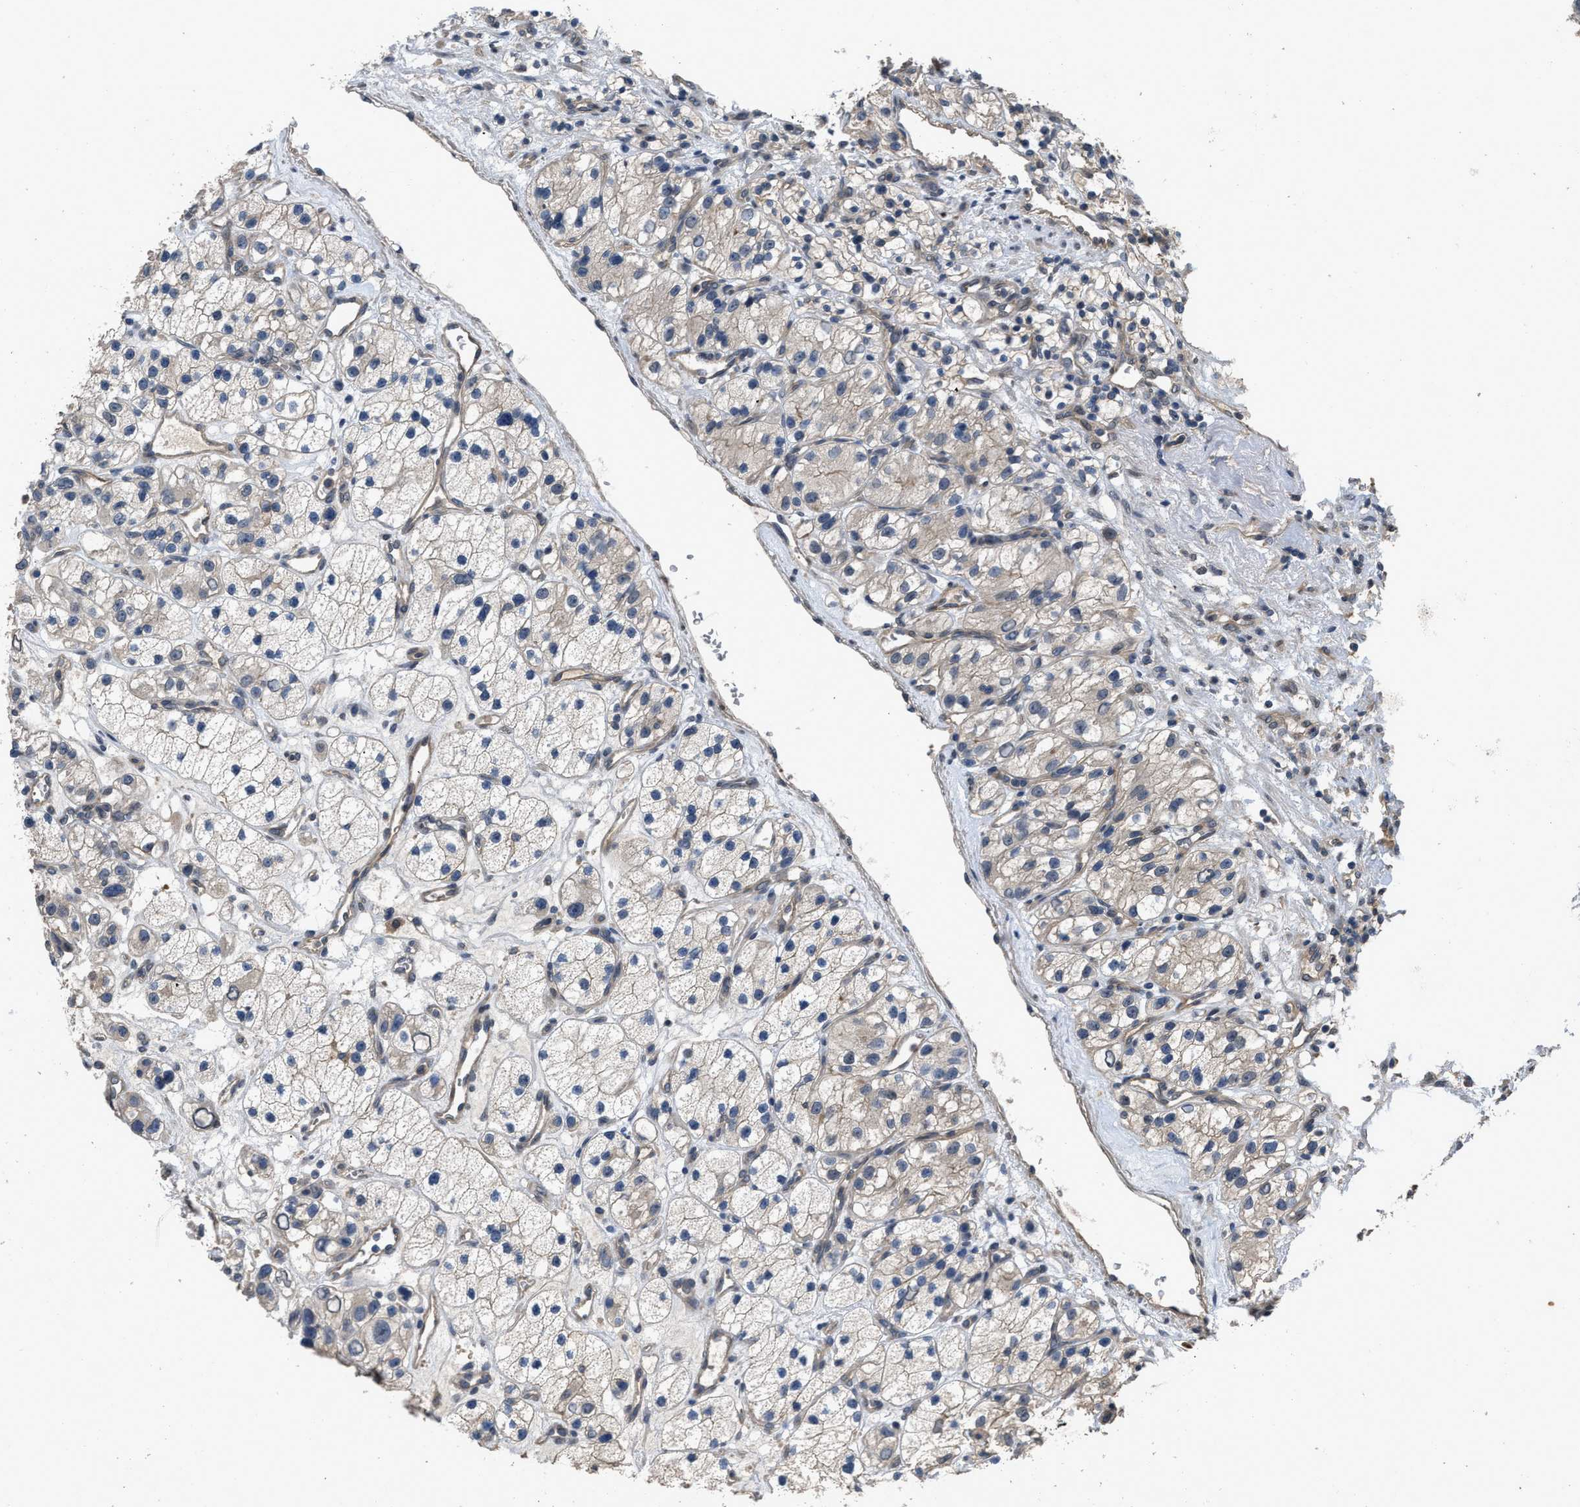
{"staining": {"intensity": "negative", "quantity": "none", "location": "none"}, "tissue": "renal cancer", "cell_type": "Tumor cells", "image_type": "cancer", "snomed": [{"axis": "morphology", "description": "Adenocarcinoma, NOS"}, {"axis": "topography", "description": "Kidney"}], "caption": "Immunohistochemistry (IHC) image of renal cancer (adenocarcinoma) stained for a protein (brown), which exhibits no positivity in tumor cells.", "gene": "UTRN", "patient": {"sex": "female", "age": 57}}